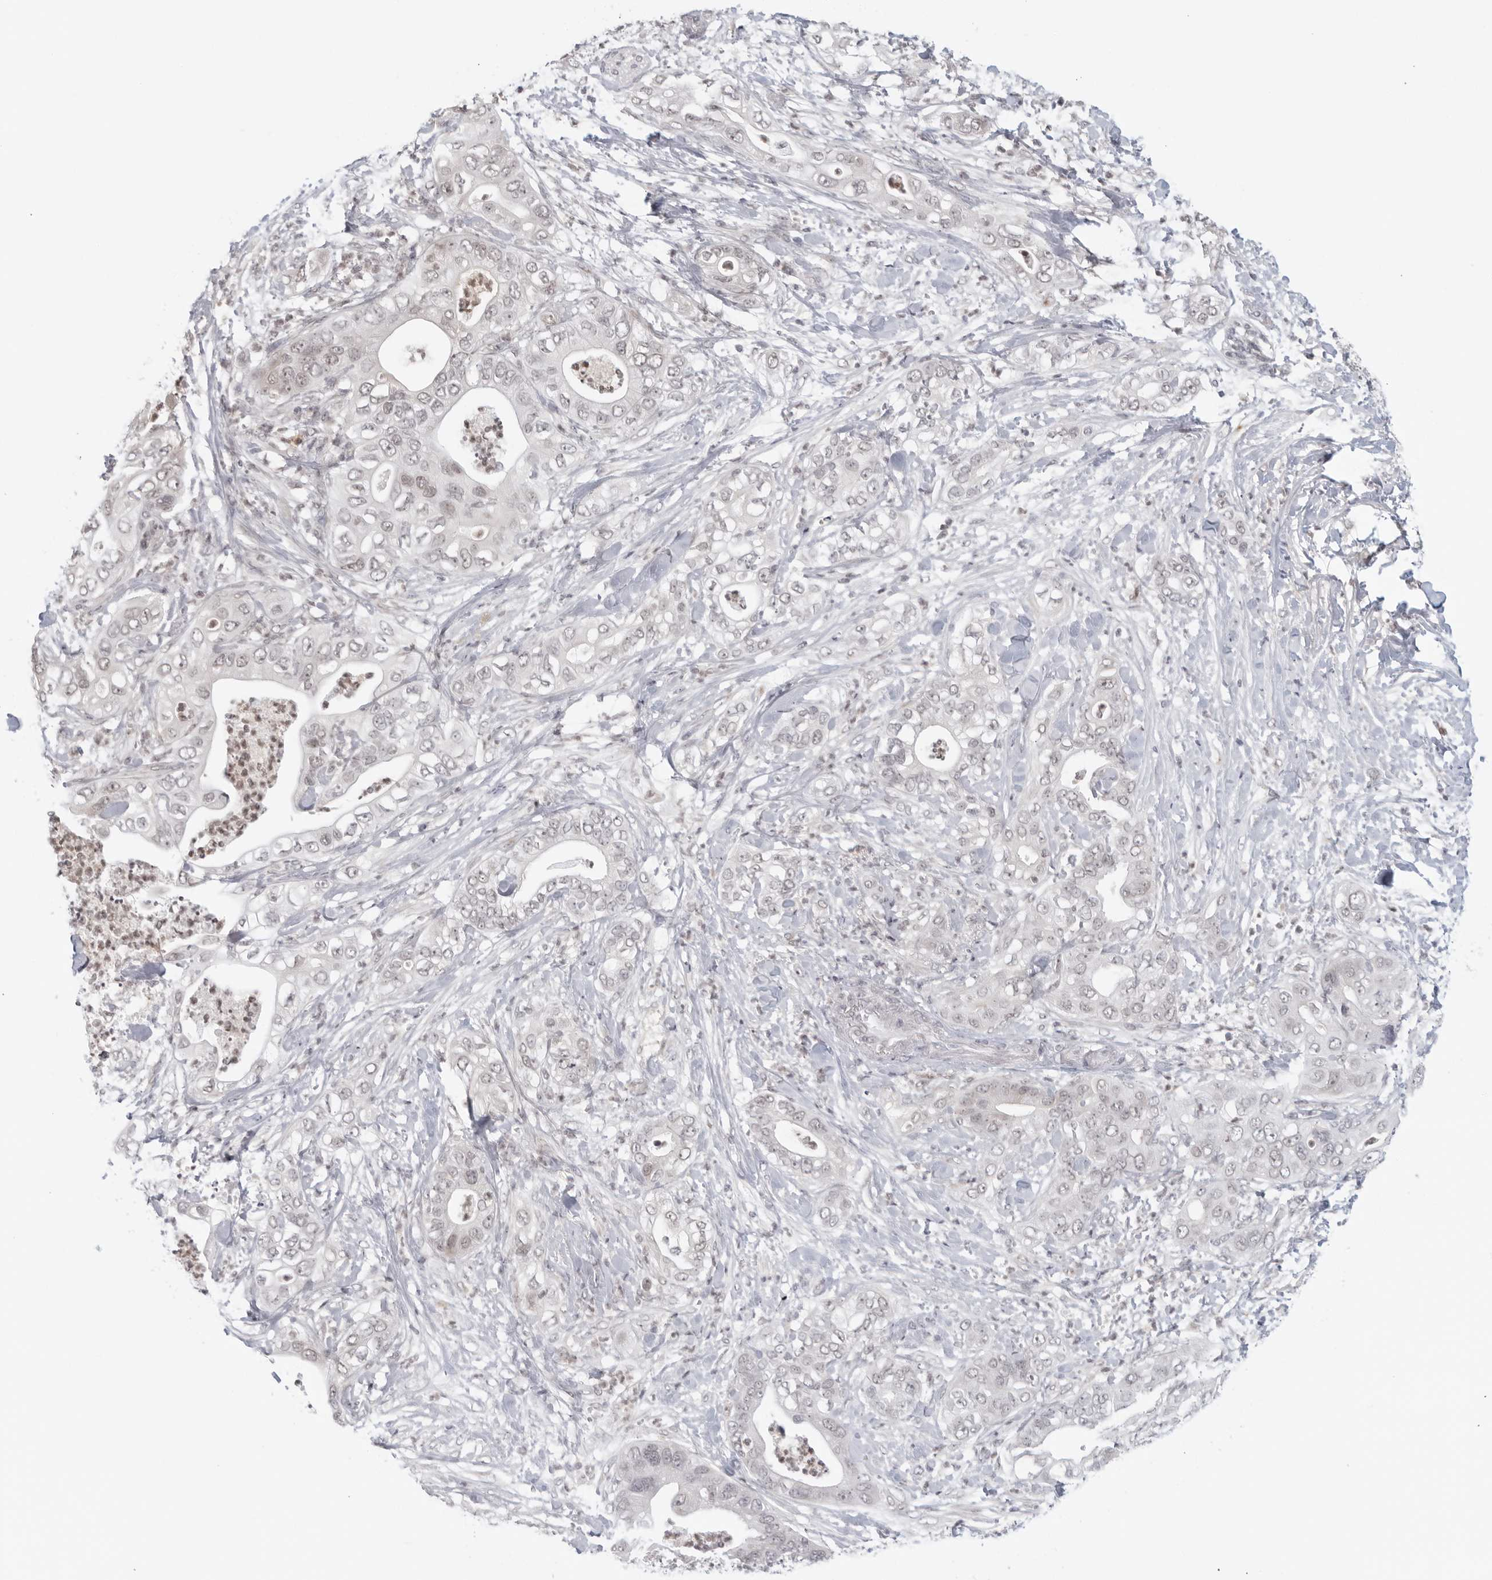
{"staining": {"intensity": "weak", "quantity": "<25%", "location": "nuclear"}, "tissue": "pancreatic cancer", "cell_type": "Tumor cells", "image_type": "cancer", "snomed": [{"axis": "morphology", "description": "Adenocarcinoma, NOS"}, {"axis": "topography", "description": "Pancreas"}], "caption": "An image of human adenocarcinoma (pancreatic) is negative for staining in tumor cells.", "gene": "RAB11FIP3", "patient": {"sex": "female", "age": 78}}